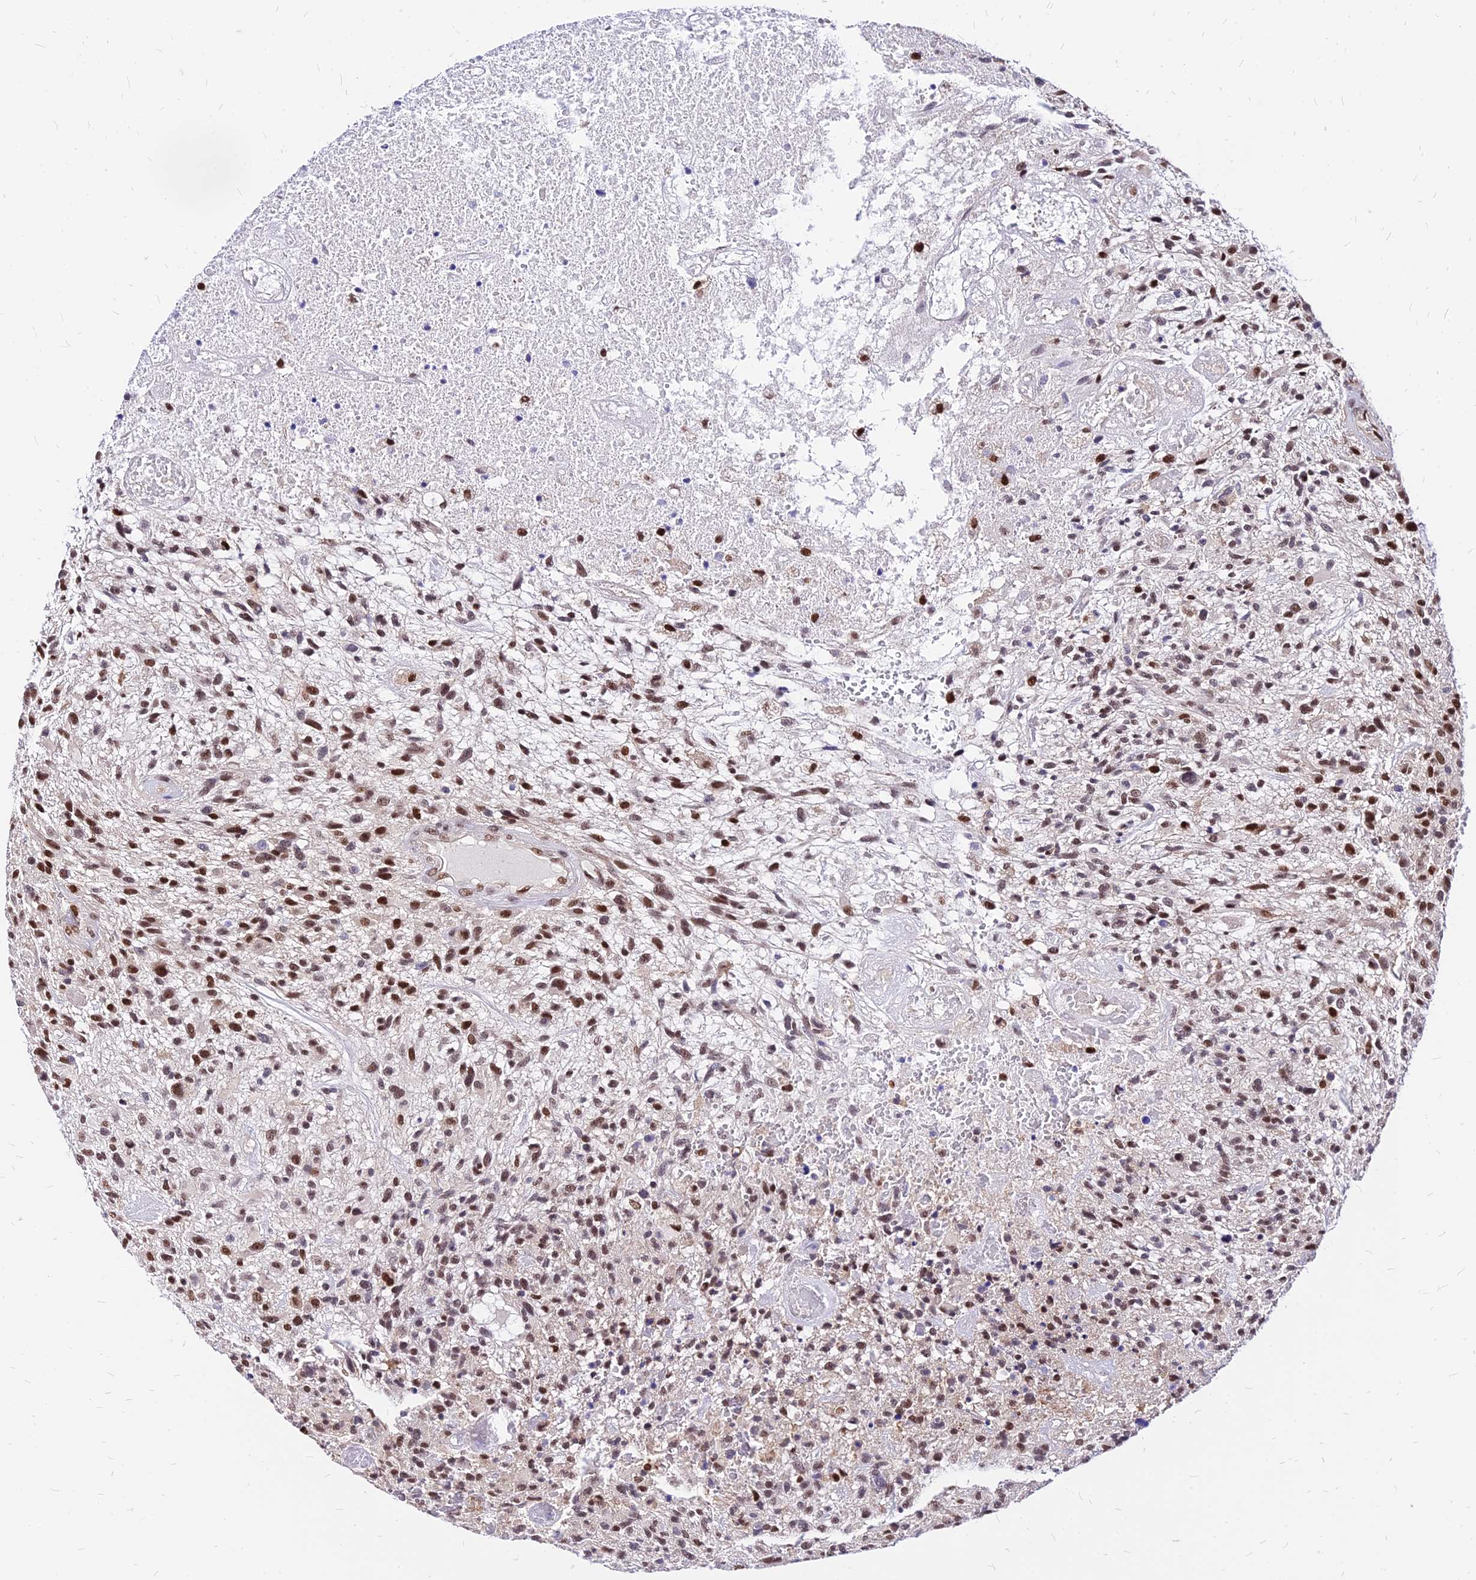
{"staining": {"intensity": "moderate", "quantity": ">75%", "location": "nuclear"}, "tissue": "glioma", "cell_type": "Tumor cells", "image_type": "cancer", "snomed": [{"axis": "morphology", "description": "Glioma, malignant, High grade"}, {"axis": "topography", "description": "Brain"}], "caption": "This micrograph demonstrates immunohistochemistry staining of glioma, with medium moderate nuclear expression in about >75% of tumor cells.", "gene": "PAXX", "patient": {"sex": "male", "age": 47}}